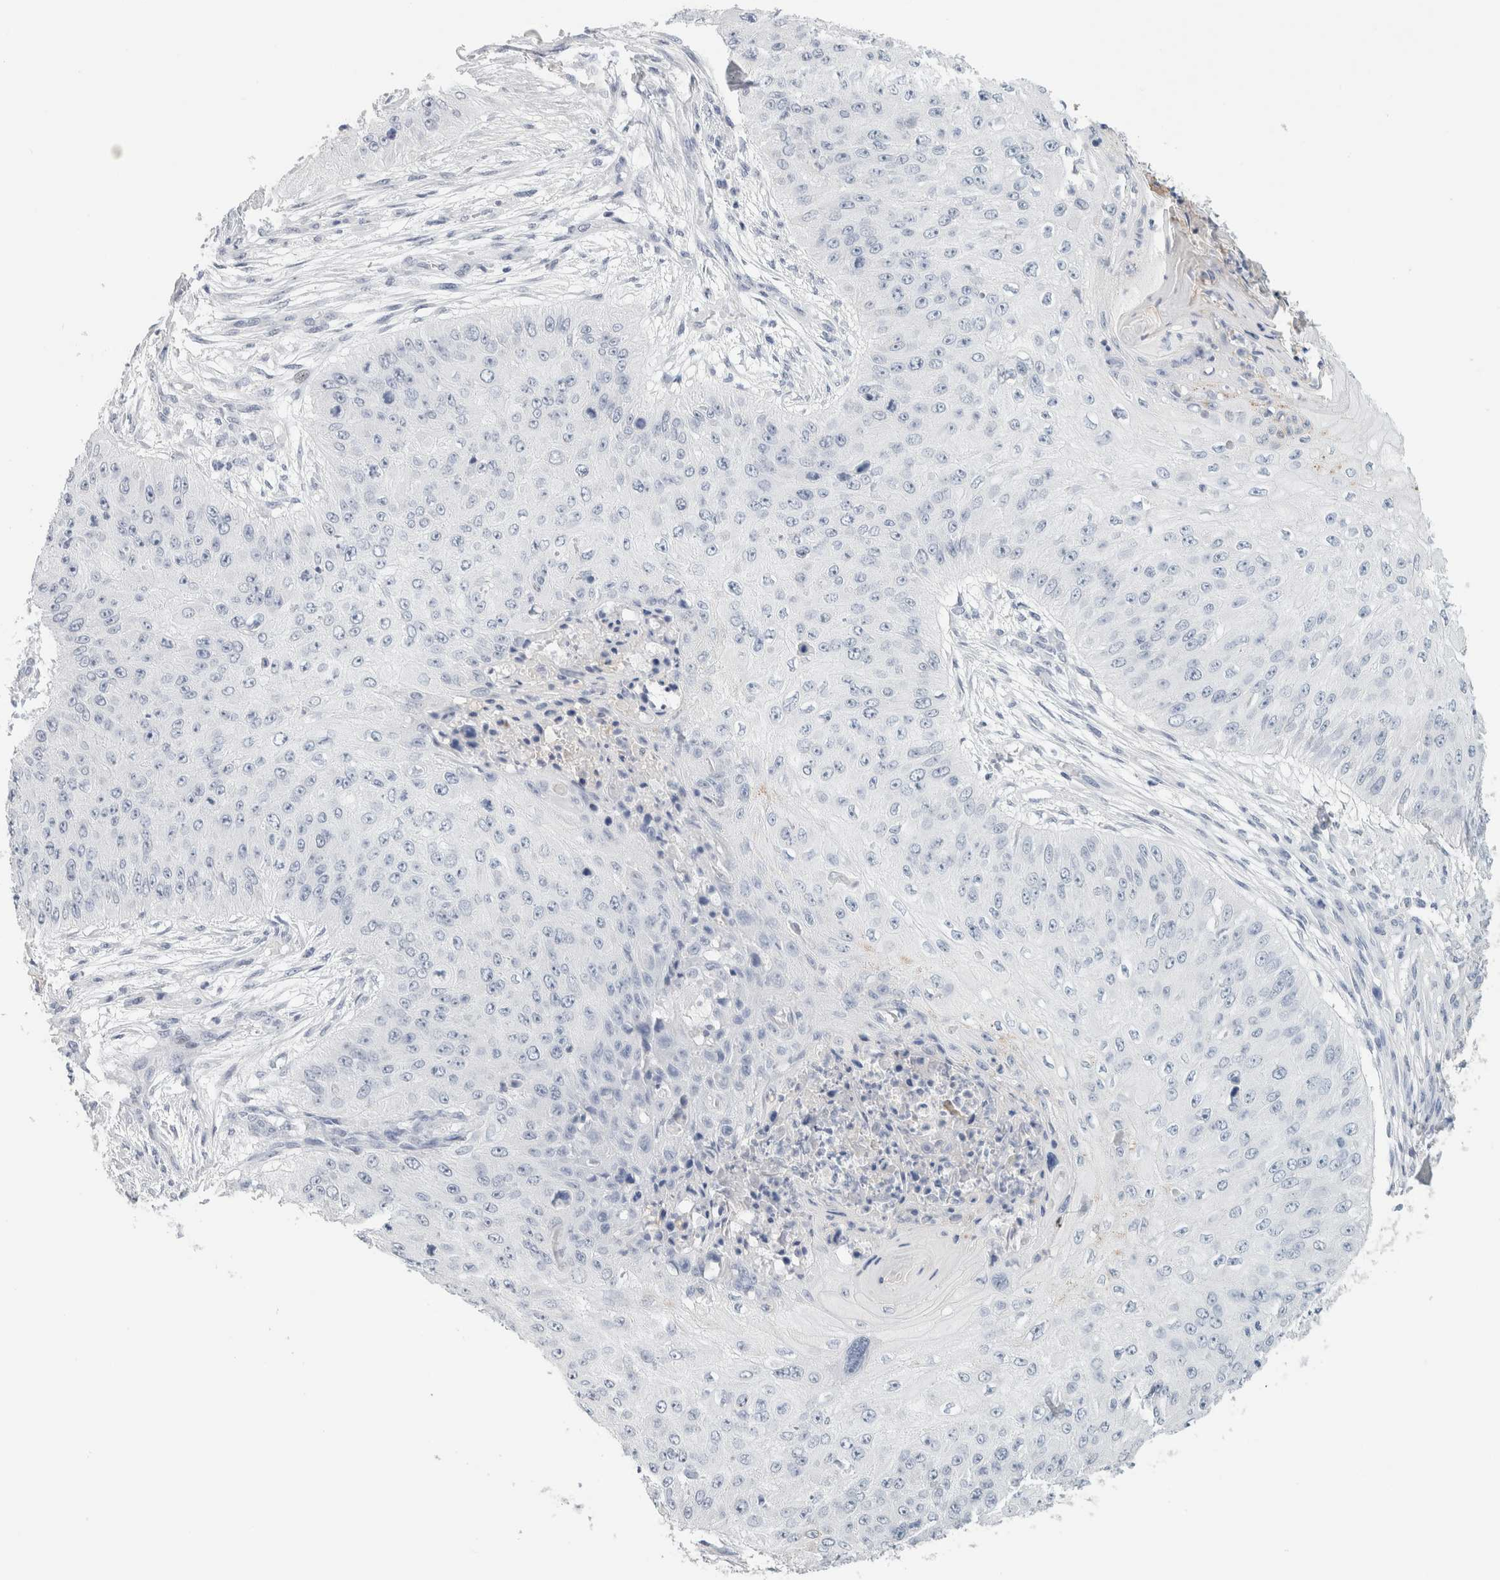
{"staining": {"intensity": "negative", "quantity": "none", "location": "none"}, "tissue": "skin cancer", "cell_type": "Tumor cells", "image_type": "cancer", "snomed": [{"axis": "morphology", "description": "Squamous cell carcinoma, NOS"}, {"axis": "topography", "description": "Skin"}], "caption": "A micrograph of skin cancer stained for a protein shows no brown staining in tumor cells. (DAB (3,3'-diaminobenzidine) immunohistochemistry (IHC), high magnification).", "gene": "IL6", "patient": {"sex": "female", "age": 80}}